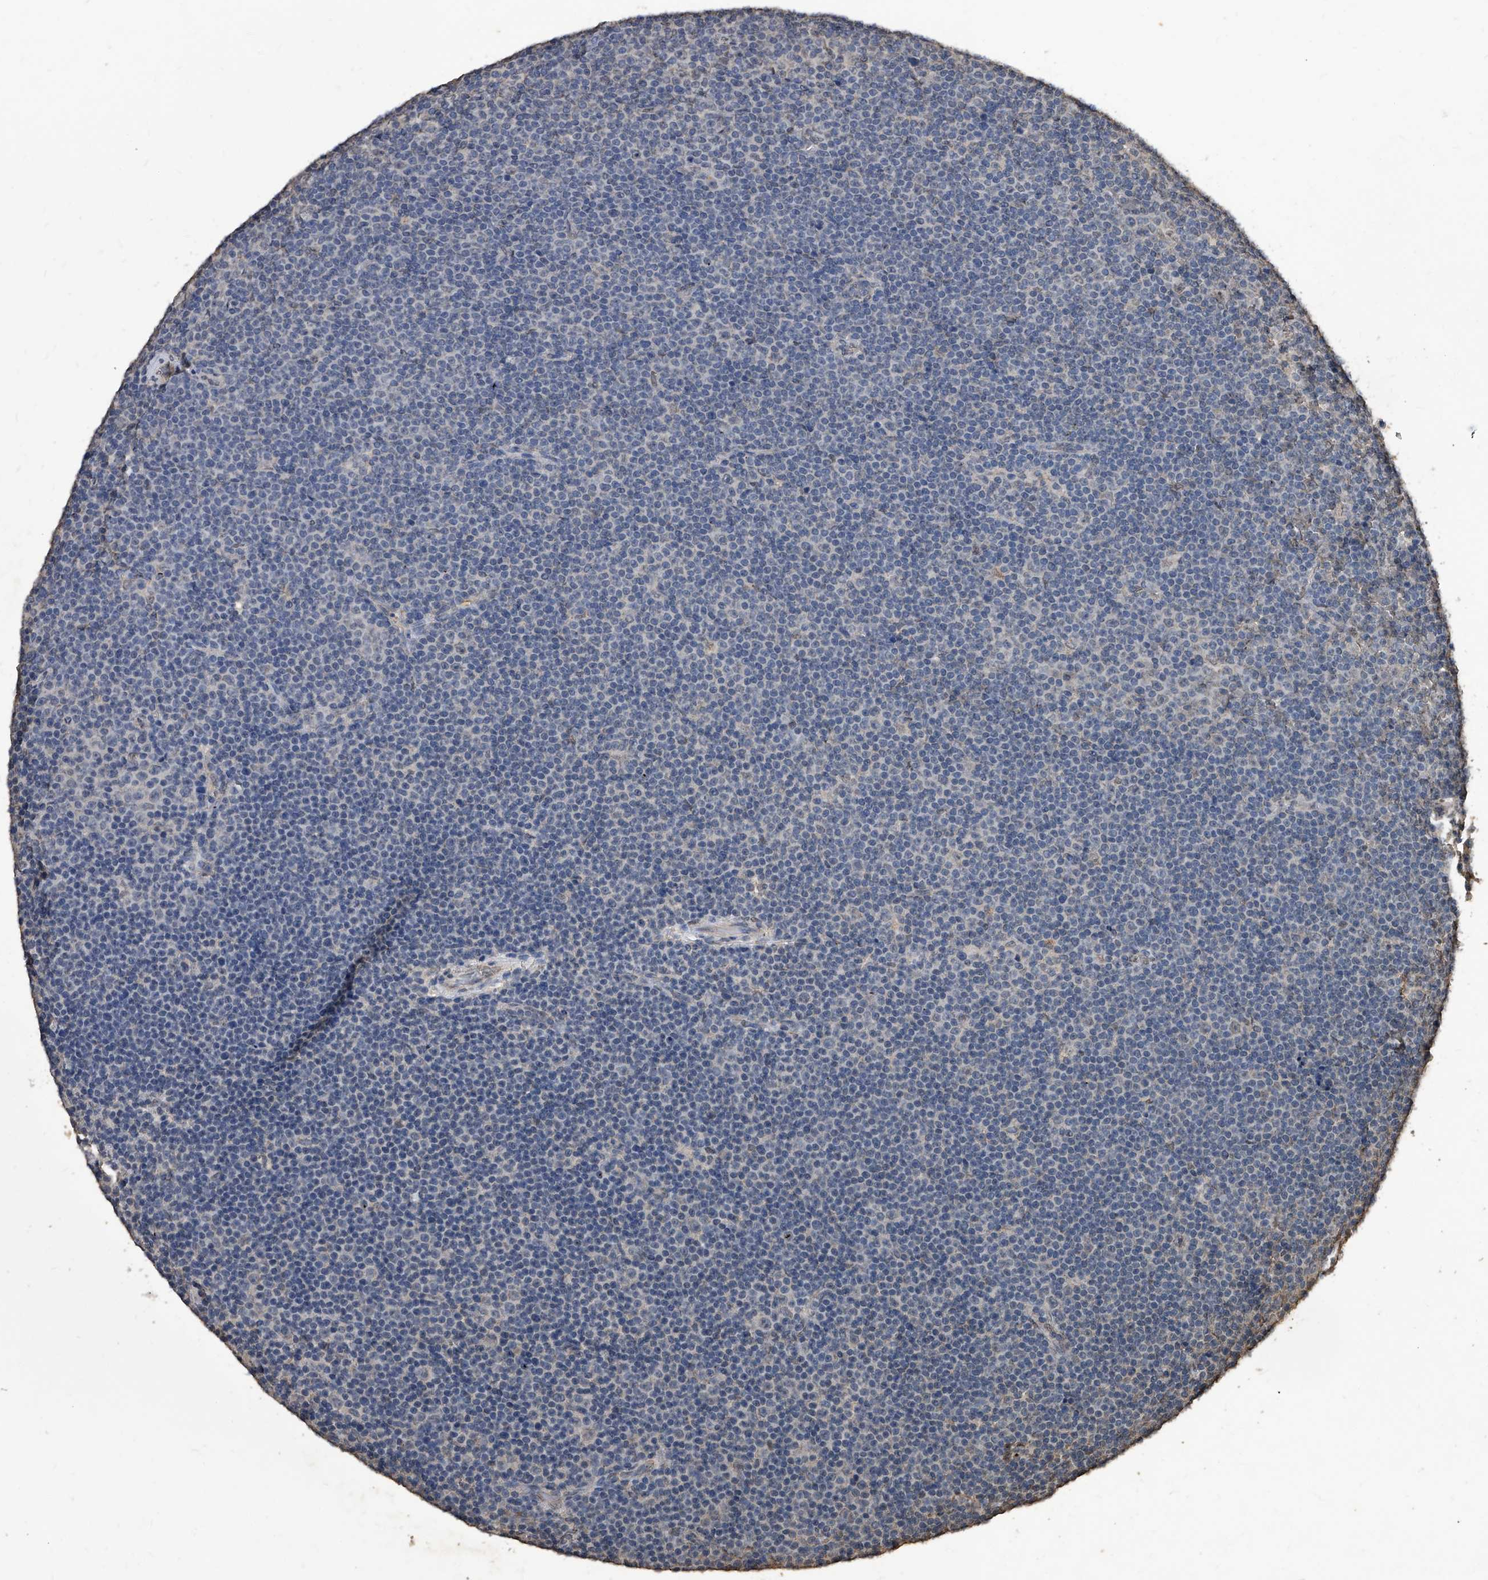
{"staining": {"intensity": "negative", "quantity": "none", "location": "none"}, "tissue": "lymphoma", "cell_type": "Tumor cells", "image_type": "cancer", "snomed": [{"axis": "morphology", "description": "Malignant lymphoma, non-Hodgkin's type, Low grade"}, {"axis": "topography", "description": "Lymph node"}], "caption": "Malignant lymphoma, non-Hodgkin's type (low-grade) stained for a protein using IHC demonstrates no staining tumor cells.", "gene": "FBXL4", "patient": {"sex": "female", "age": 67}}